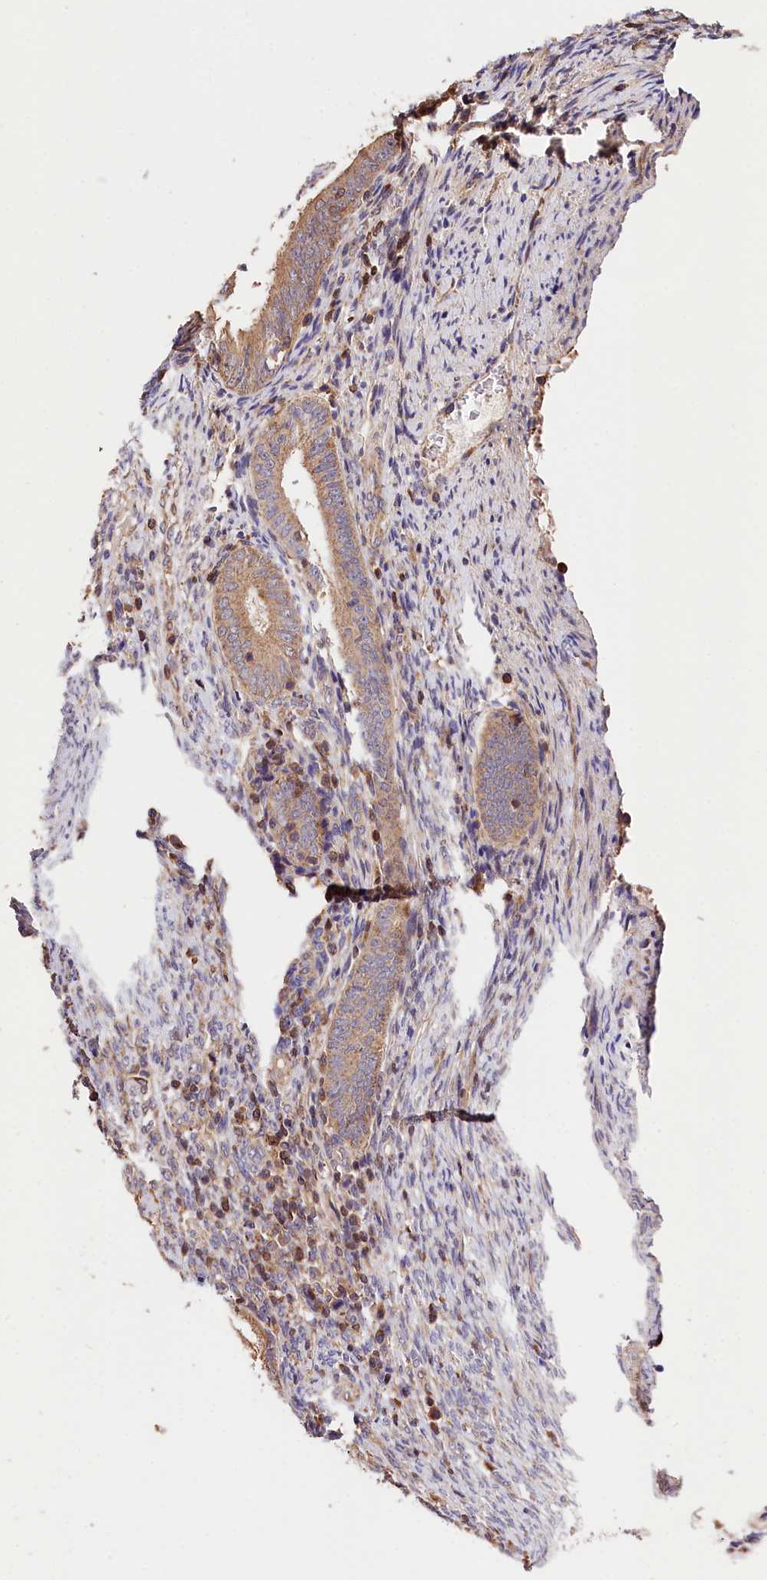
{"staining": {"intensity": "moderate", "quantity": ">75%", "location": "cytoplasmic/membranous"}, "tissue": "endometrial cancer", "cell_type": "Tumor cells", "image_type": "cancer", "snomed": [{"axis": "morphology", "description": "Adenocarcinoma, NOS"}, {"axis": "topography", "description": "Endometrium"}], "caption": "Immunohistochemical staining of endometrial cancer reveals medium levels of moderate cytoplasmic/membranous protein expression in about >75% of tumor cells.", "gene": "KPTN", "patient": {"sex": "female", "age": 51}}